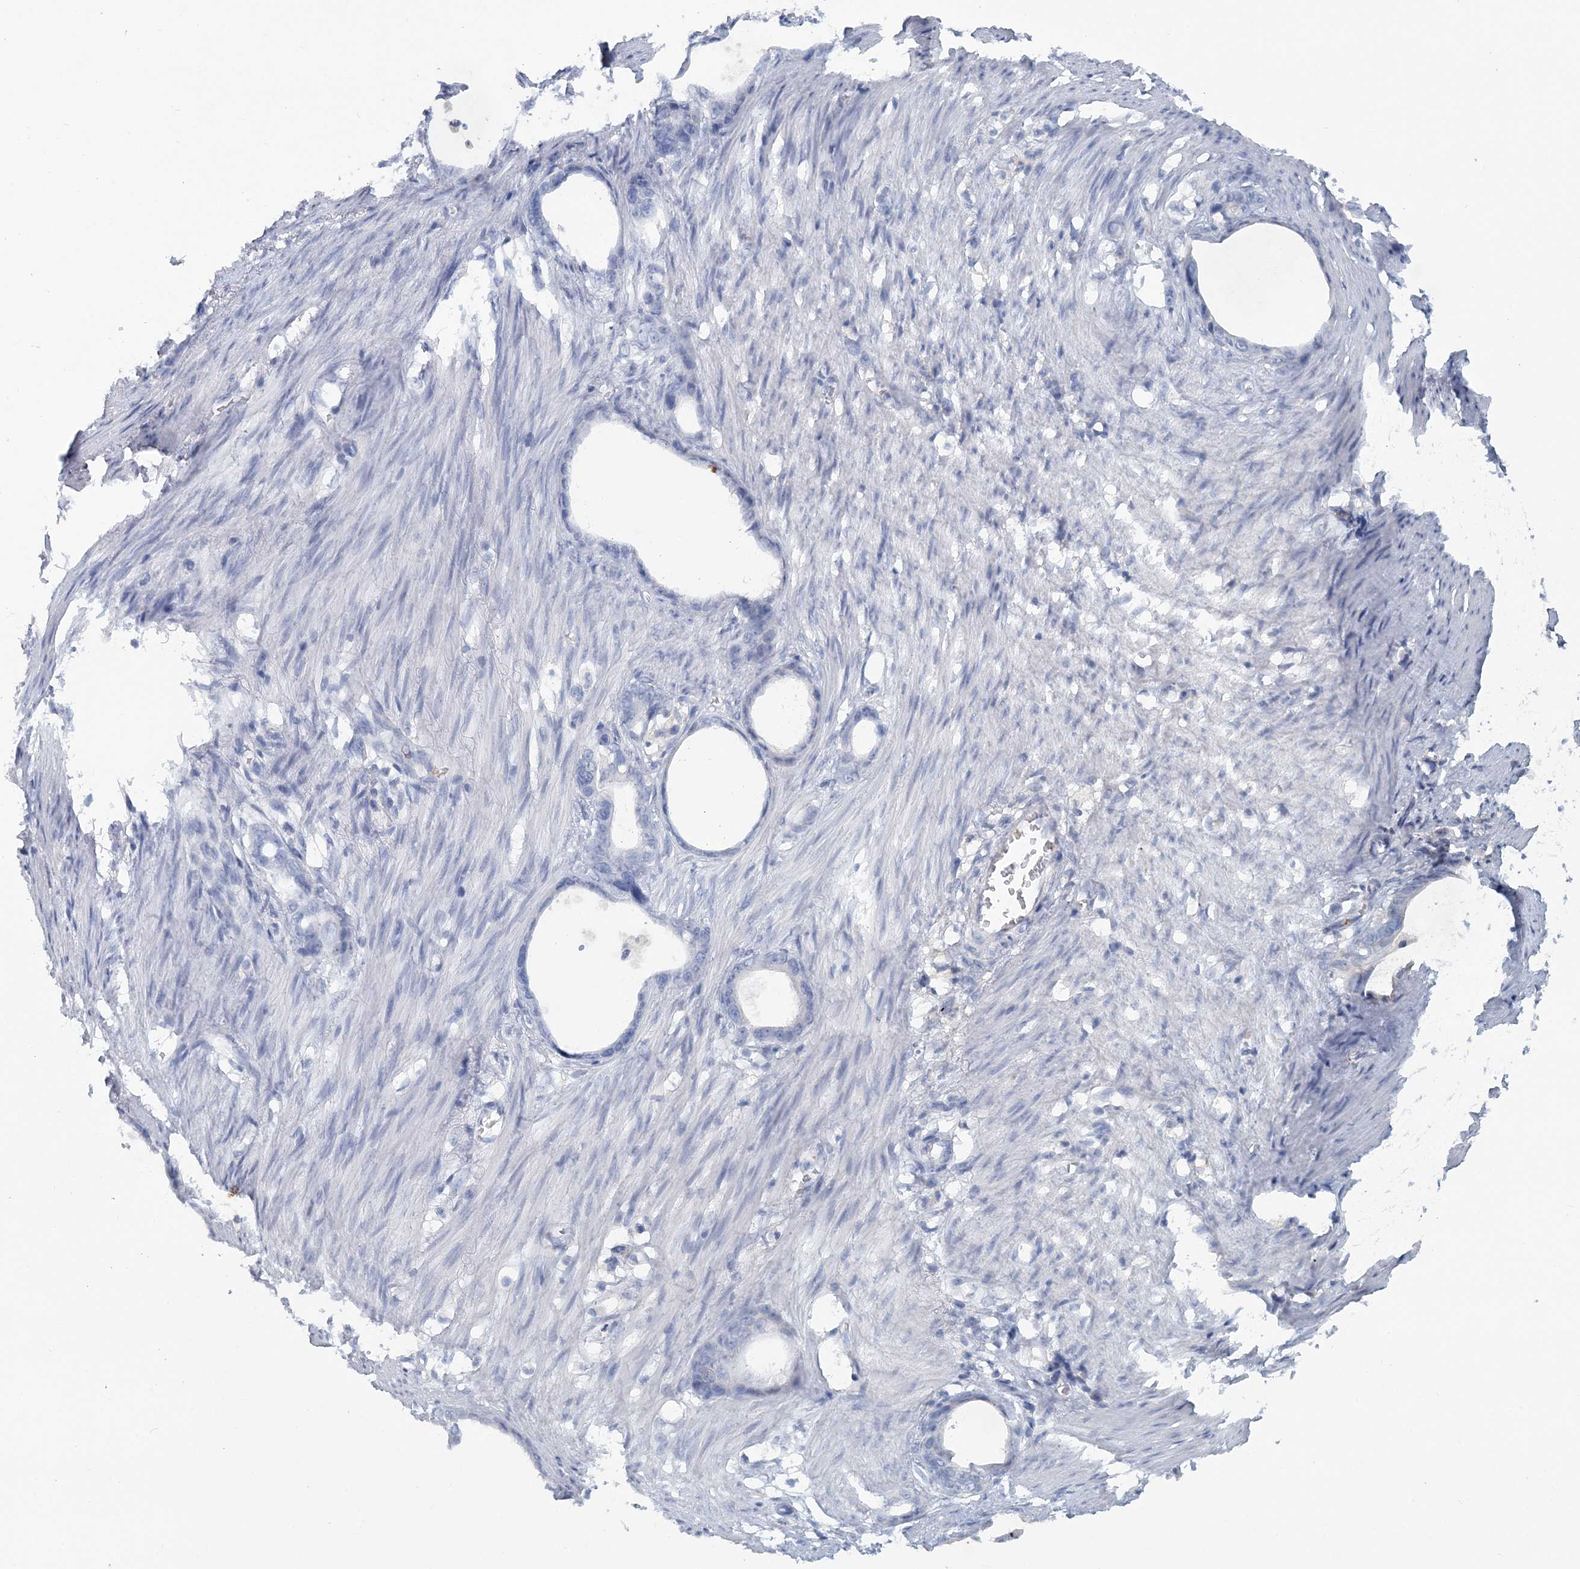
{"staining": {"intensity": "negative", "quantity": "none", "location": "none"}, "tissue": "stomach cancer", "cell_type": "Tumor cells", "image_type": "cancer", "snomed": [{"axis": "morphology", "description": "Adenocarcinoma, NOS"}, {"axis": "topography", "description": "Stomach"}], "caption": "This is a image of IHC staining of stomach adenocarcinoma, which shows no staining in tumor cells.", "gene": "CUEDC2", "patient": {"sex": "female", "age": 75}}